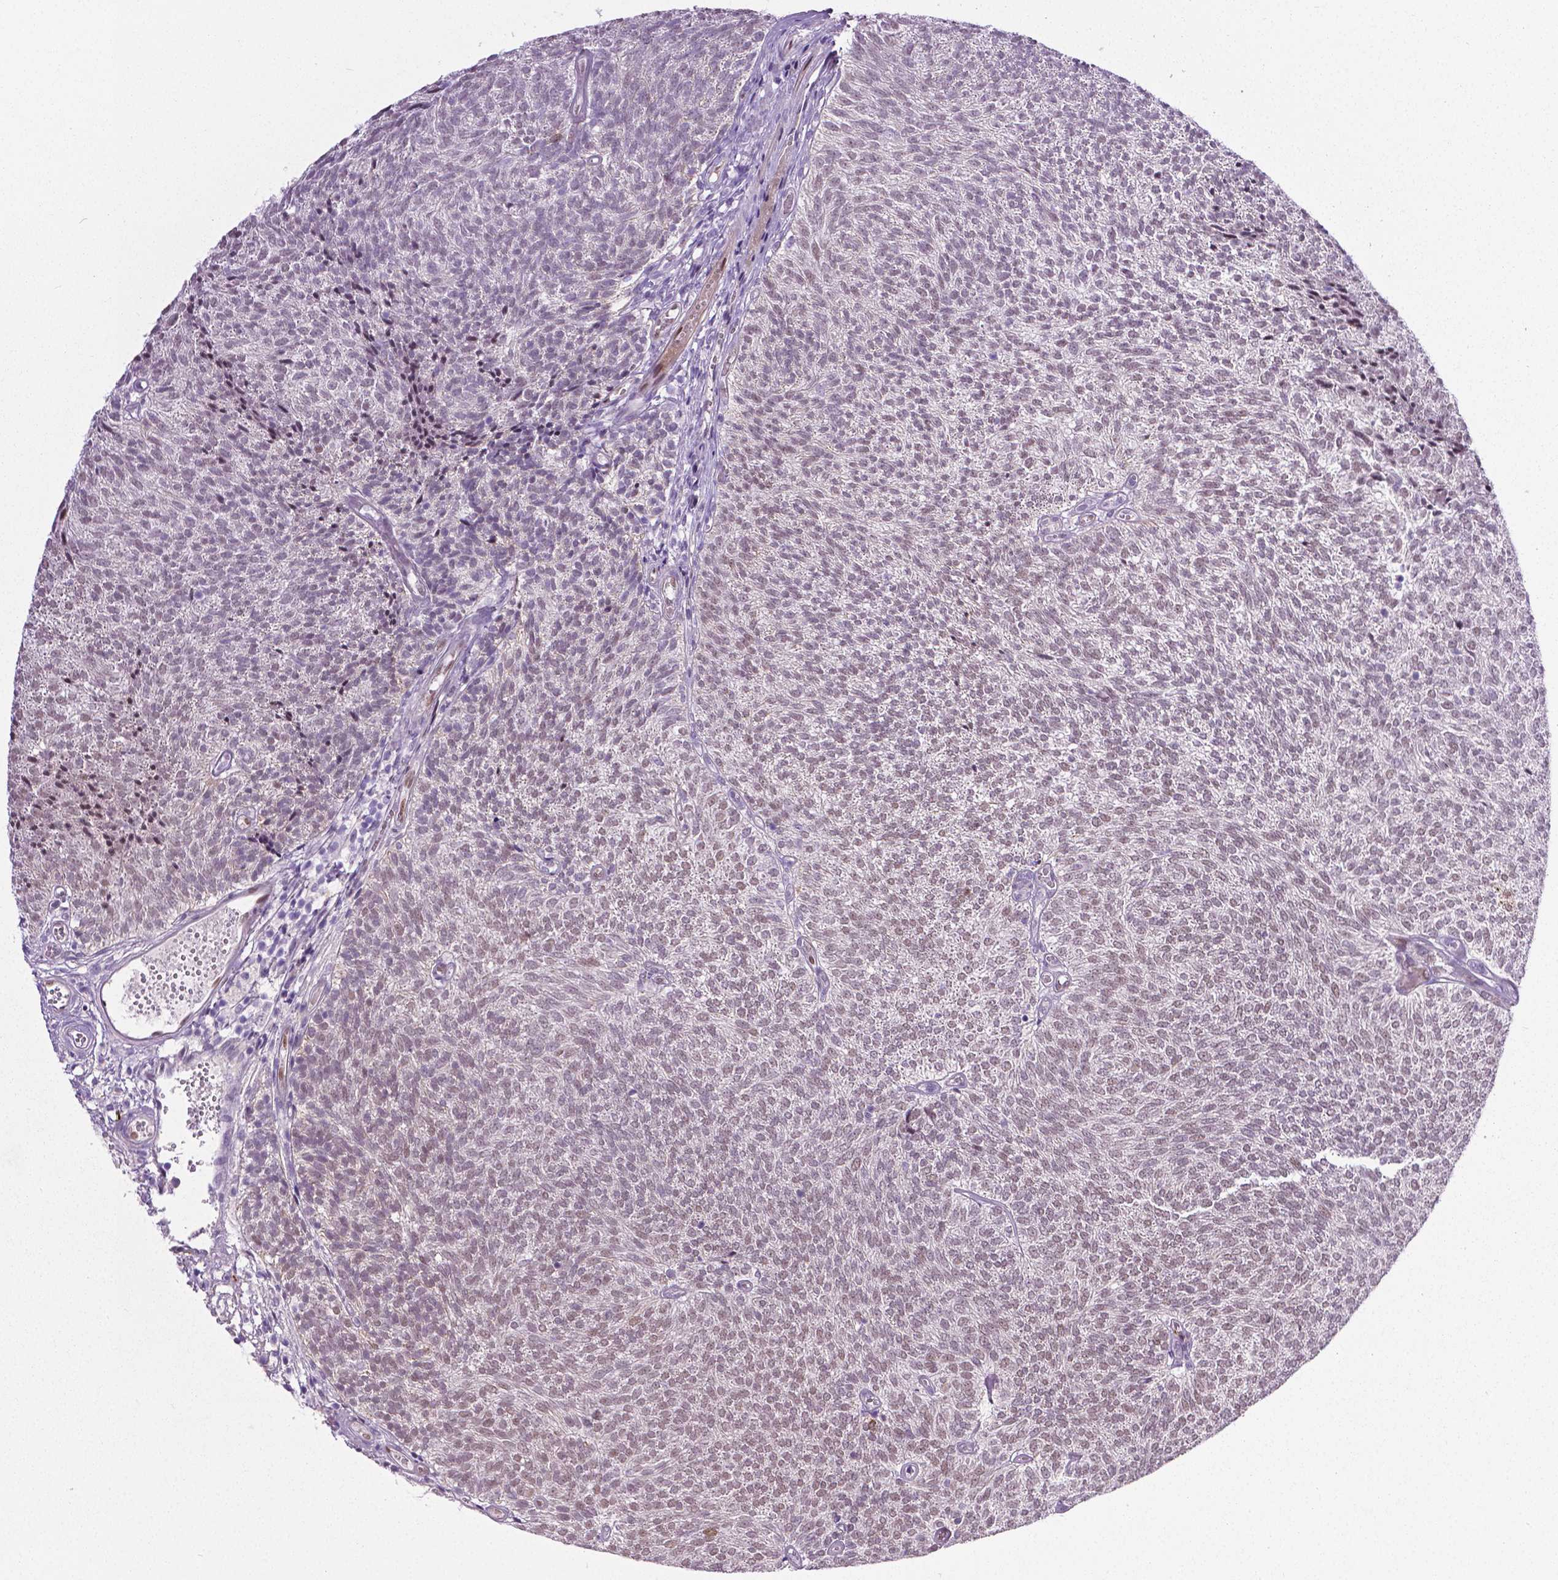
{"staining": {"intensity": "strong", "quantity": "25%-75%", "location": "nuclear"}, "tissue": "urothelial cancer", "cell_type": "Tumor cells", "image_type": "cancer", "snomed": [{"axis": "morphology", "description": "Urothelial carcinoma, Low grade"}, {"axis": "topography", "description": "Urinary bladder"}], "caption": "High-power microscopy captured an immunohistochemistry photomicrograph of urothelial carcinoma (low-grade), revealing strong nuclear expression in about 25%-75% of tumor cells. (DAB (3,3'-diaminobenzidine) IHC, brown staining for protein, blue staining for nuclei).", "gene": "PTGER3", "patient": {"sex": "male", "age": 77}}